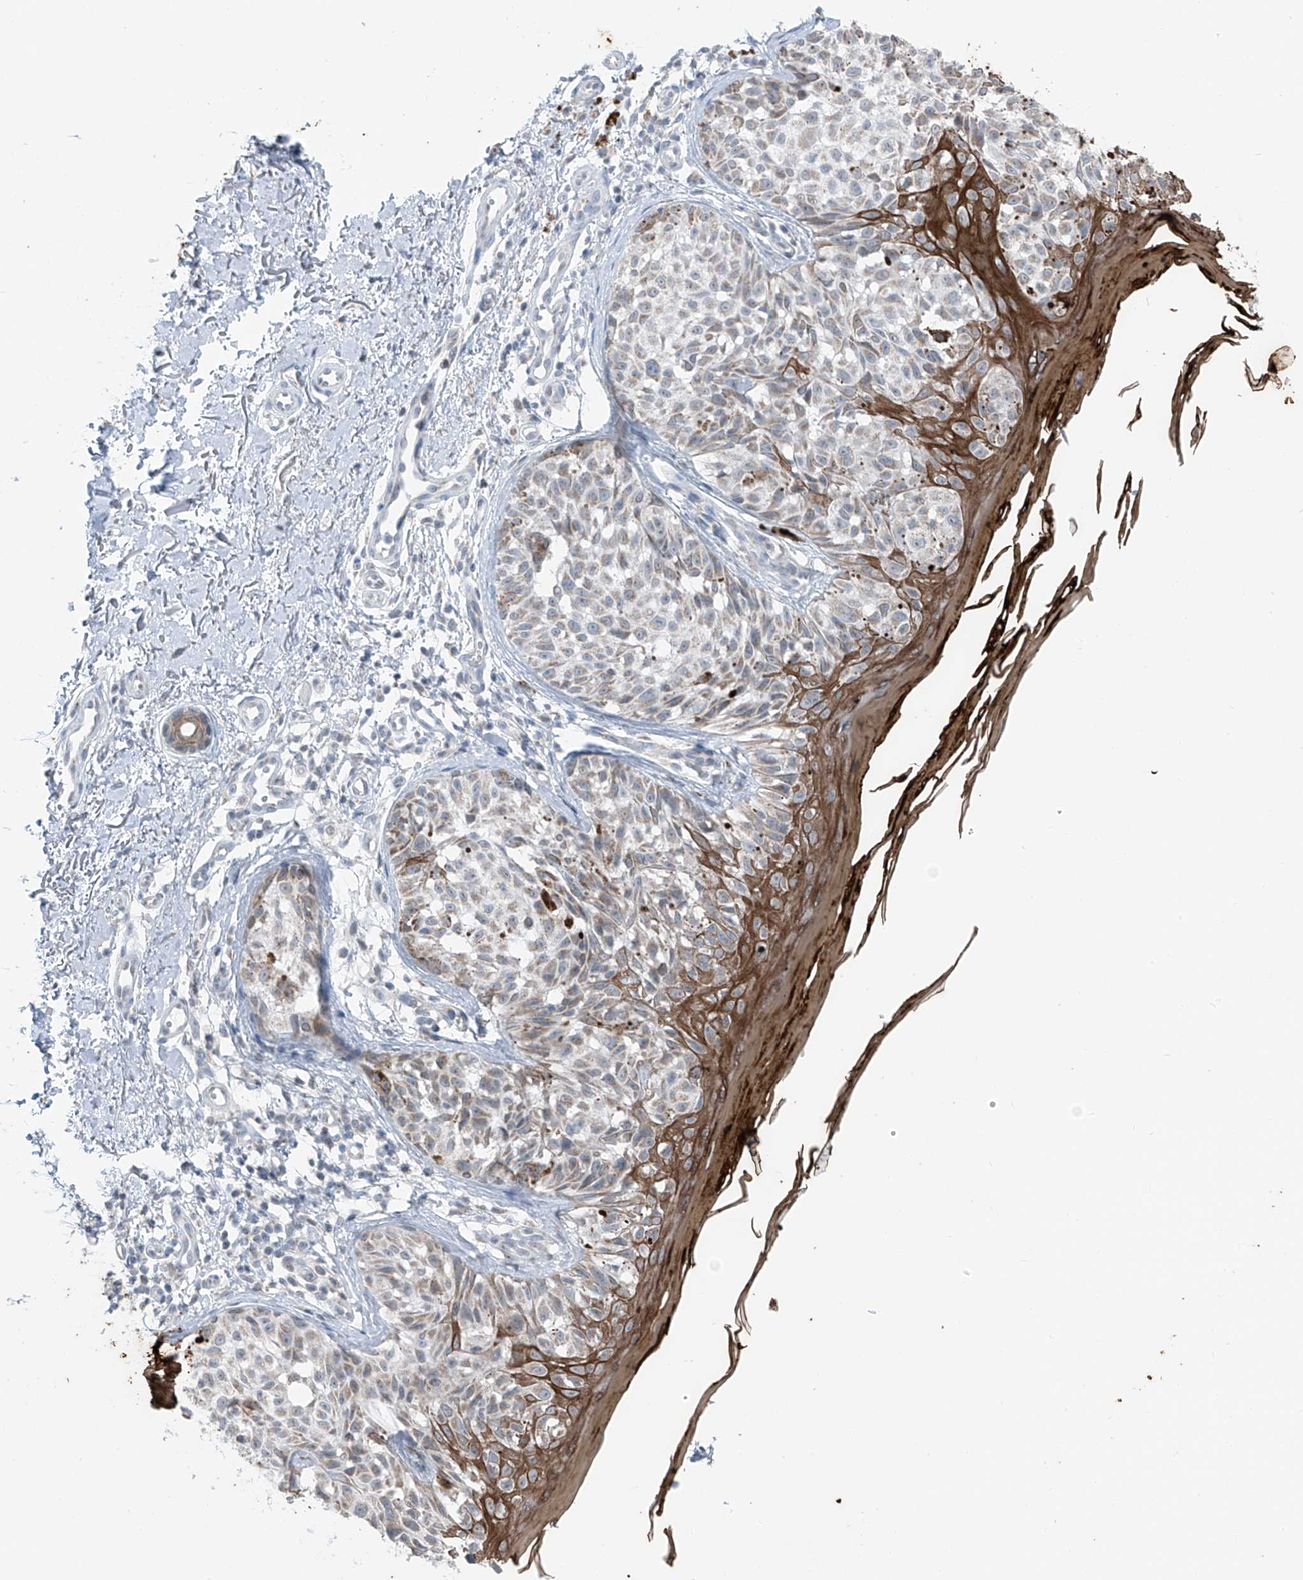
{"staining": {"intensity": "weak", "quantity": "<25%", "location": "cytoplasmic/membranous"}, "tissue": "melanoma", "cell_type": "Tumor cells", "image_type": "cancer", "snomed": [{"axis": "morphology", "description": "Malignant melanoma, NOS"}, {"axis": "topography", "description": "Skin"}], "caption": "This is an immunohistochemistry histopathology image of melanoma. There is no staining in tumor cells.", "gene": "DYRK1B", "patient": {"sex": "female", "age": 50}}